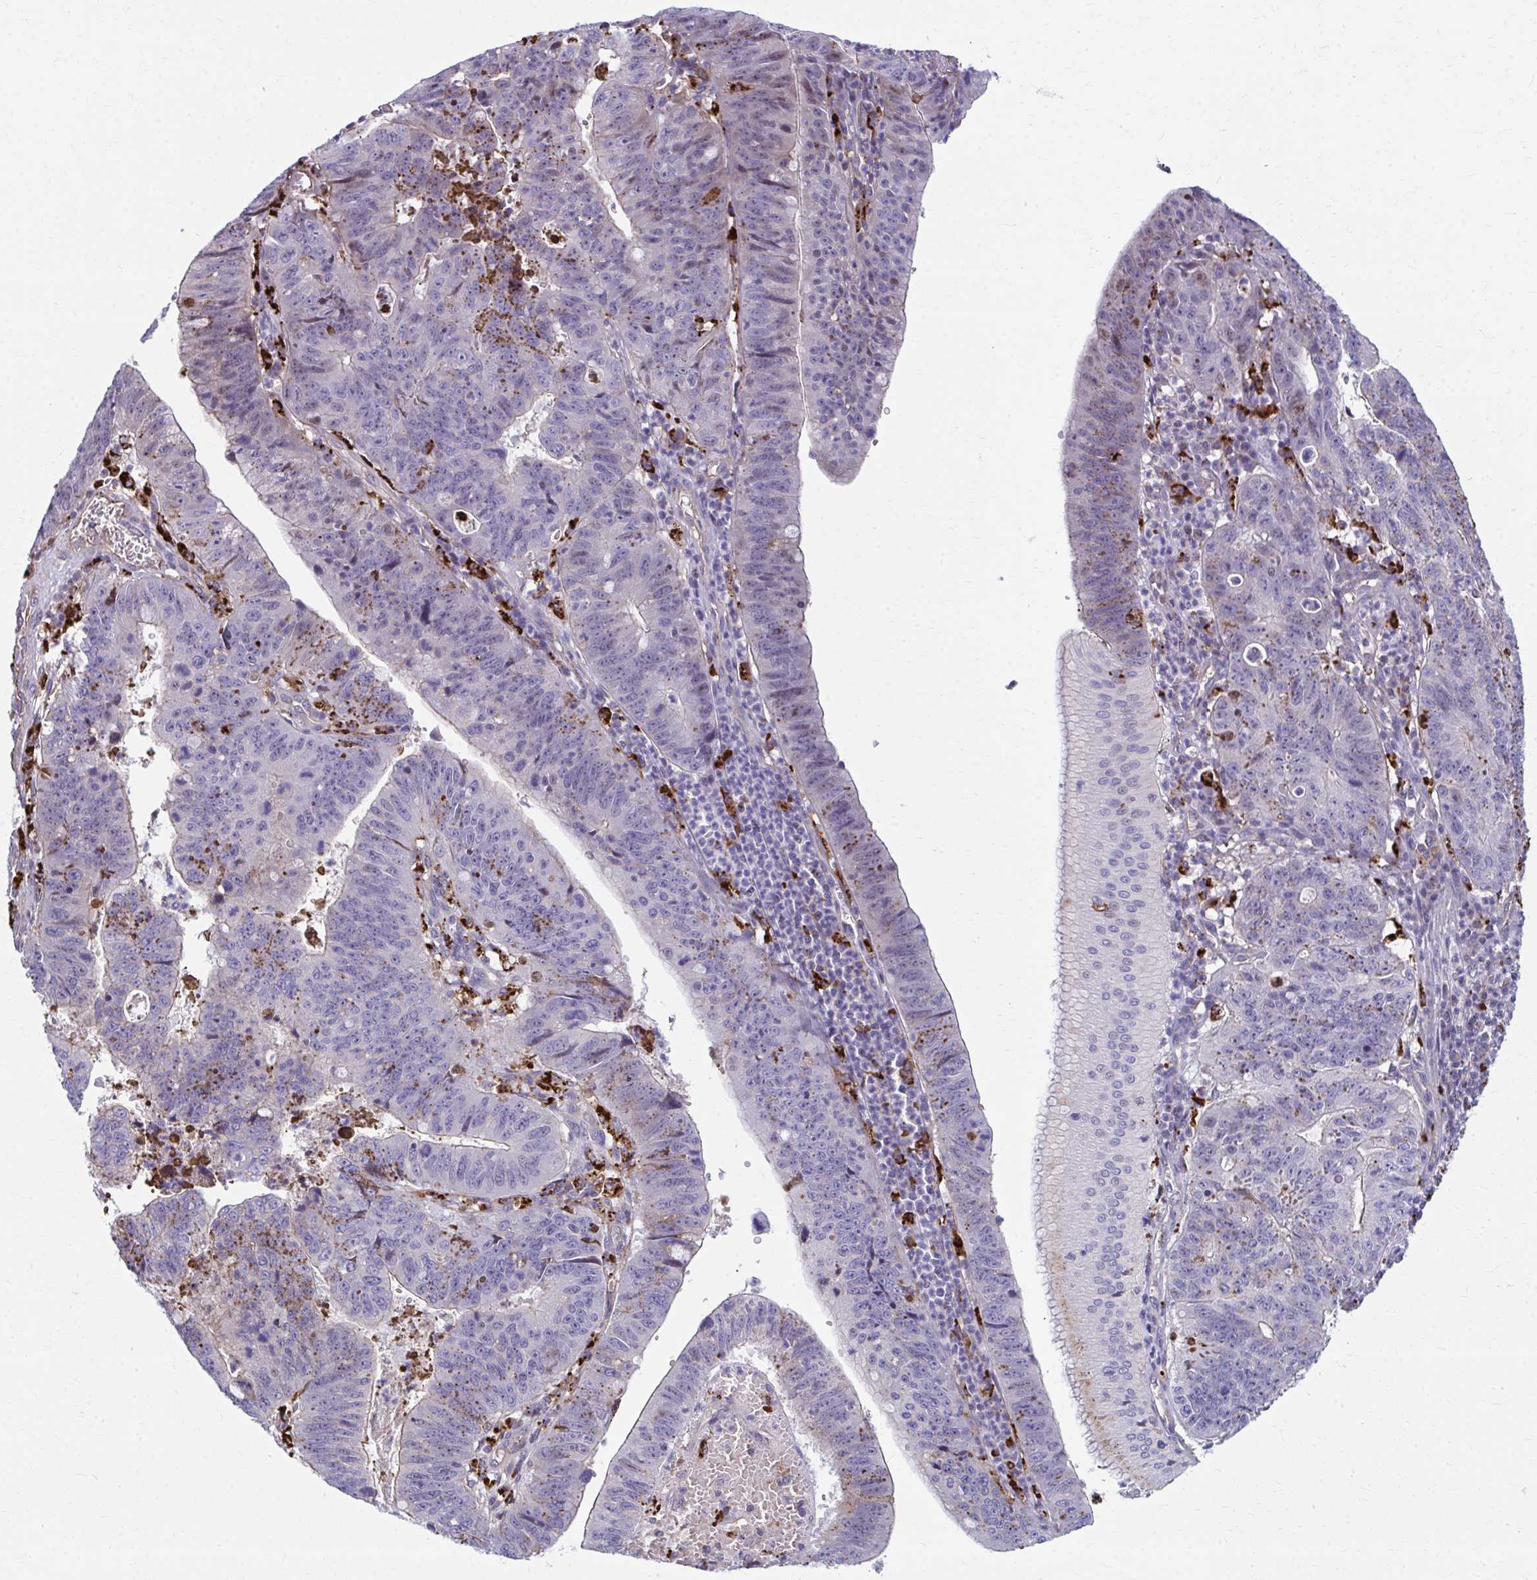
{"staining": {"intensity": "moderate", "quantity": "<25%", "location": "cytoplasmic/membranous"}, "tissue": "stomach cancer", "cell_type": "Tumor cells", "image_type": "cancer", "snomed": [{"axis": "morphology", "description": "Adenocarcinoma, NOS"}, {"axis": "topography", "description": "Stomach"}], "caption": "A brown stain labels moderate cytoplasmic/membranous staining of a protein in human stomach adenocarcinoma tumor cells.", "gene": "LRRC4B", "patient": {"sex": "male", "age": 59}}